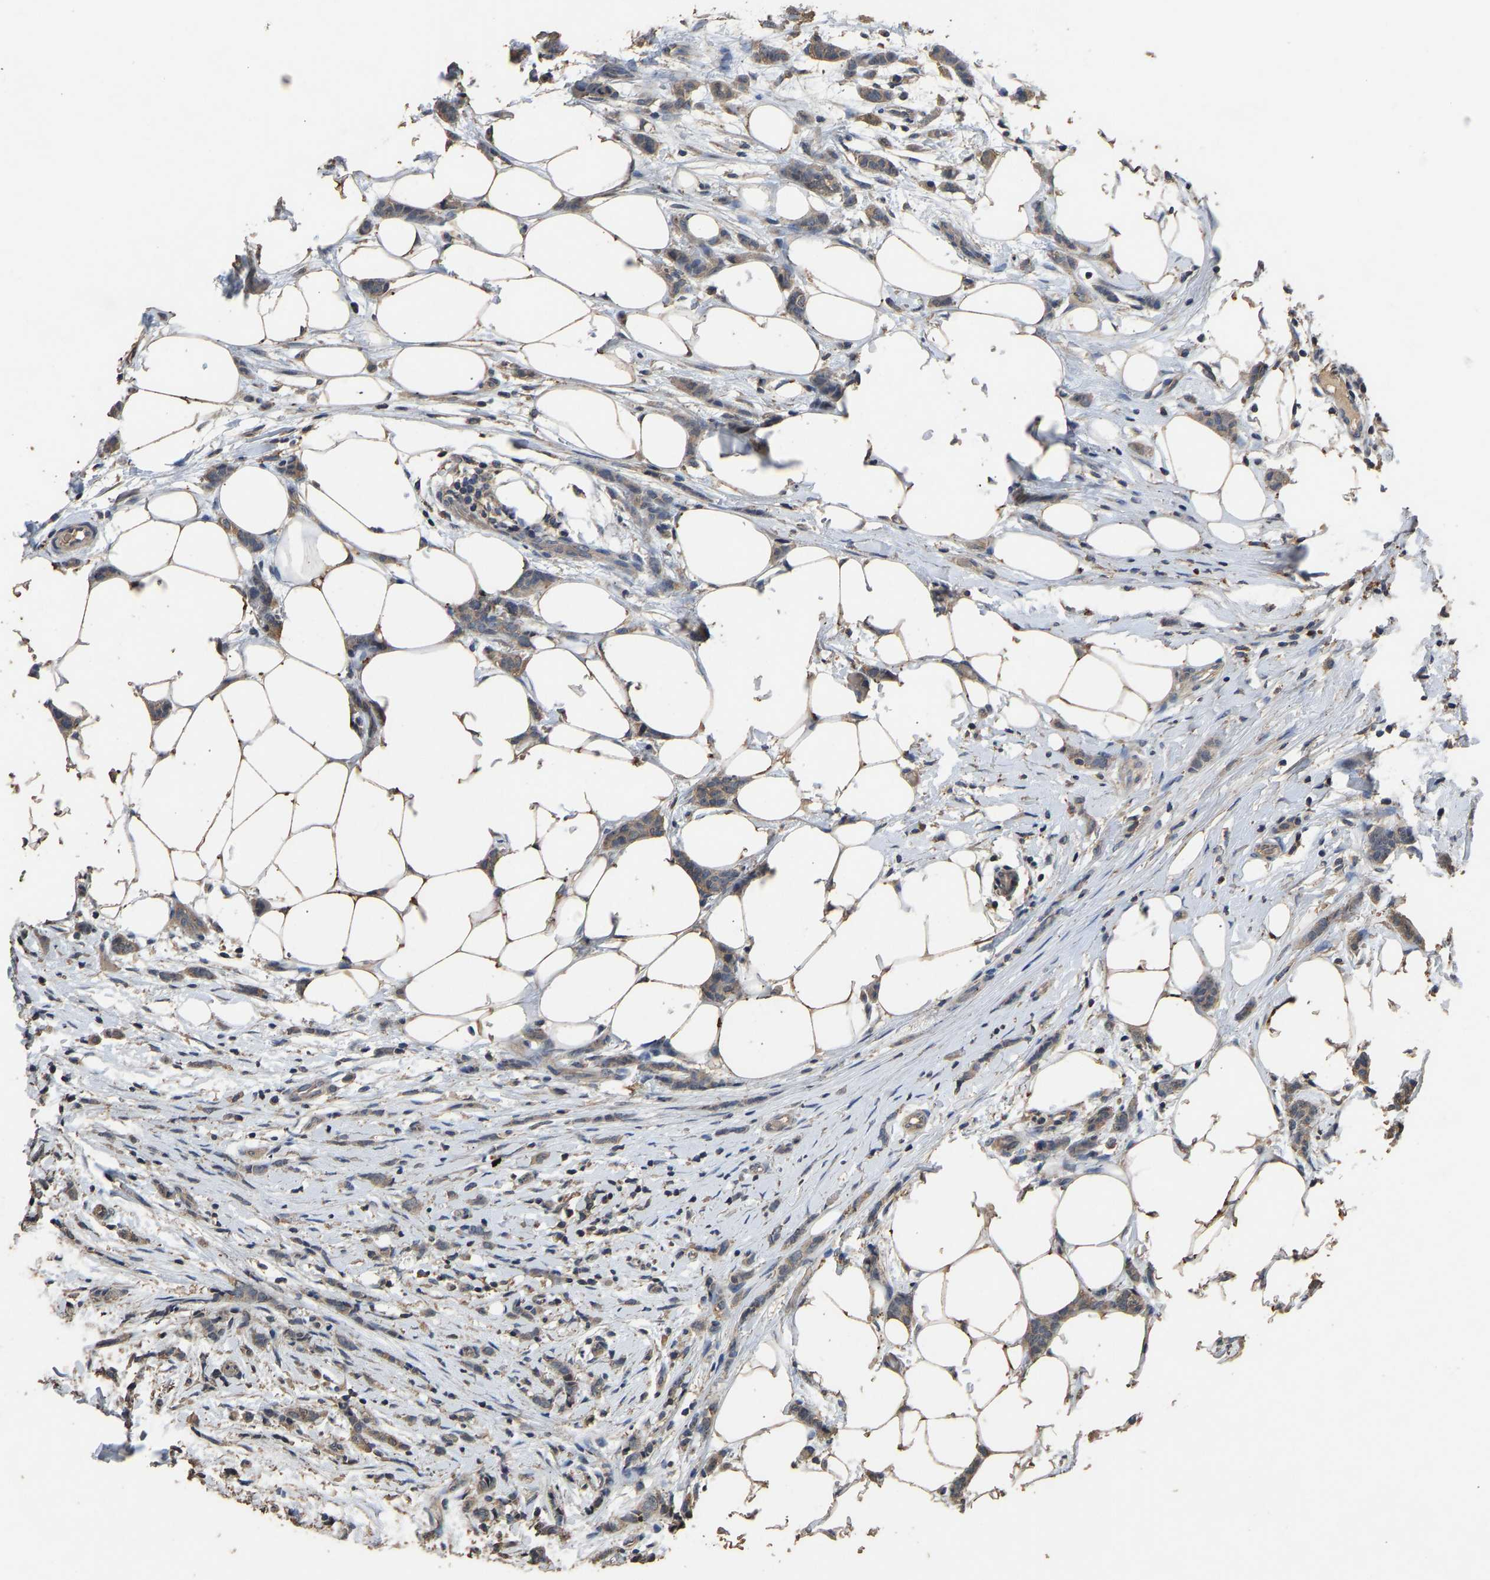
{"staining": {"intensity": "weak", "quantity": ">75%", "location": "cytoplasmic/membranous"}, "tissue": "breast cancer", "cell_type": "Tumor cells", "image_type": "cancer", "snomed": [{"axis": "morphology", "description": "Lobular carcinoma"}, {"axis": "topography", "description": "Skin"}, {"axis": "topography", "description": "Breast"}], "caption": "Lobular carcinoma (breast) stained with a protein marker shows weak staining in tumor cells.", "gene": "CIDEC", "patient": {"sex": "female", "age": 46}}